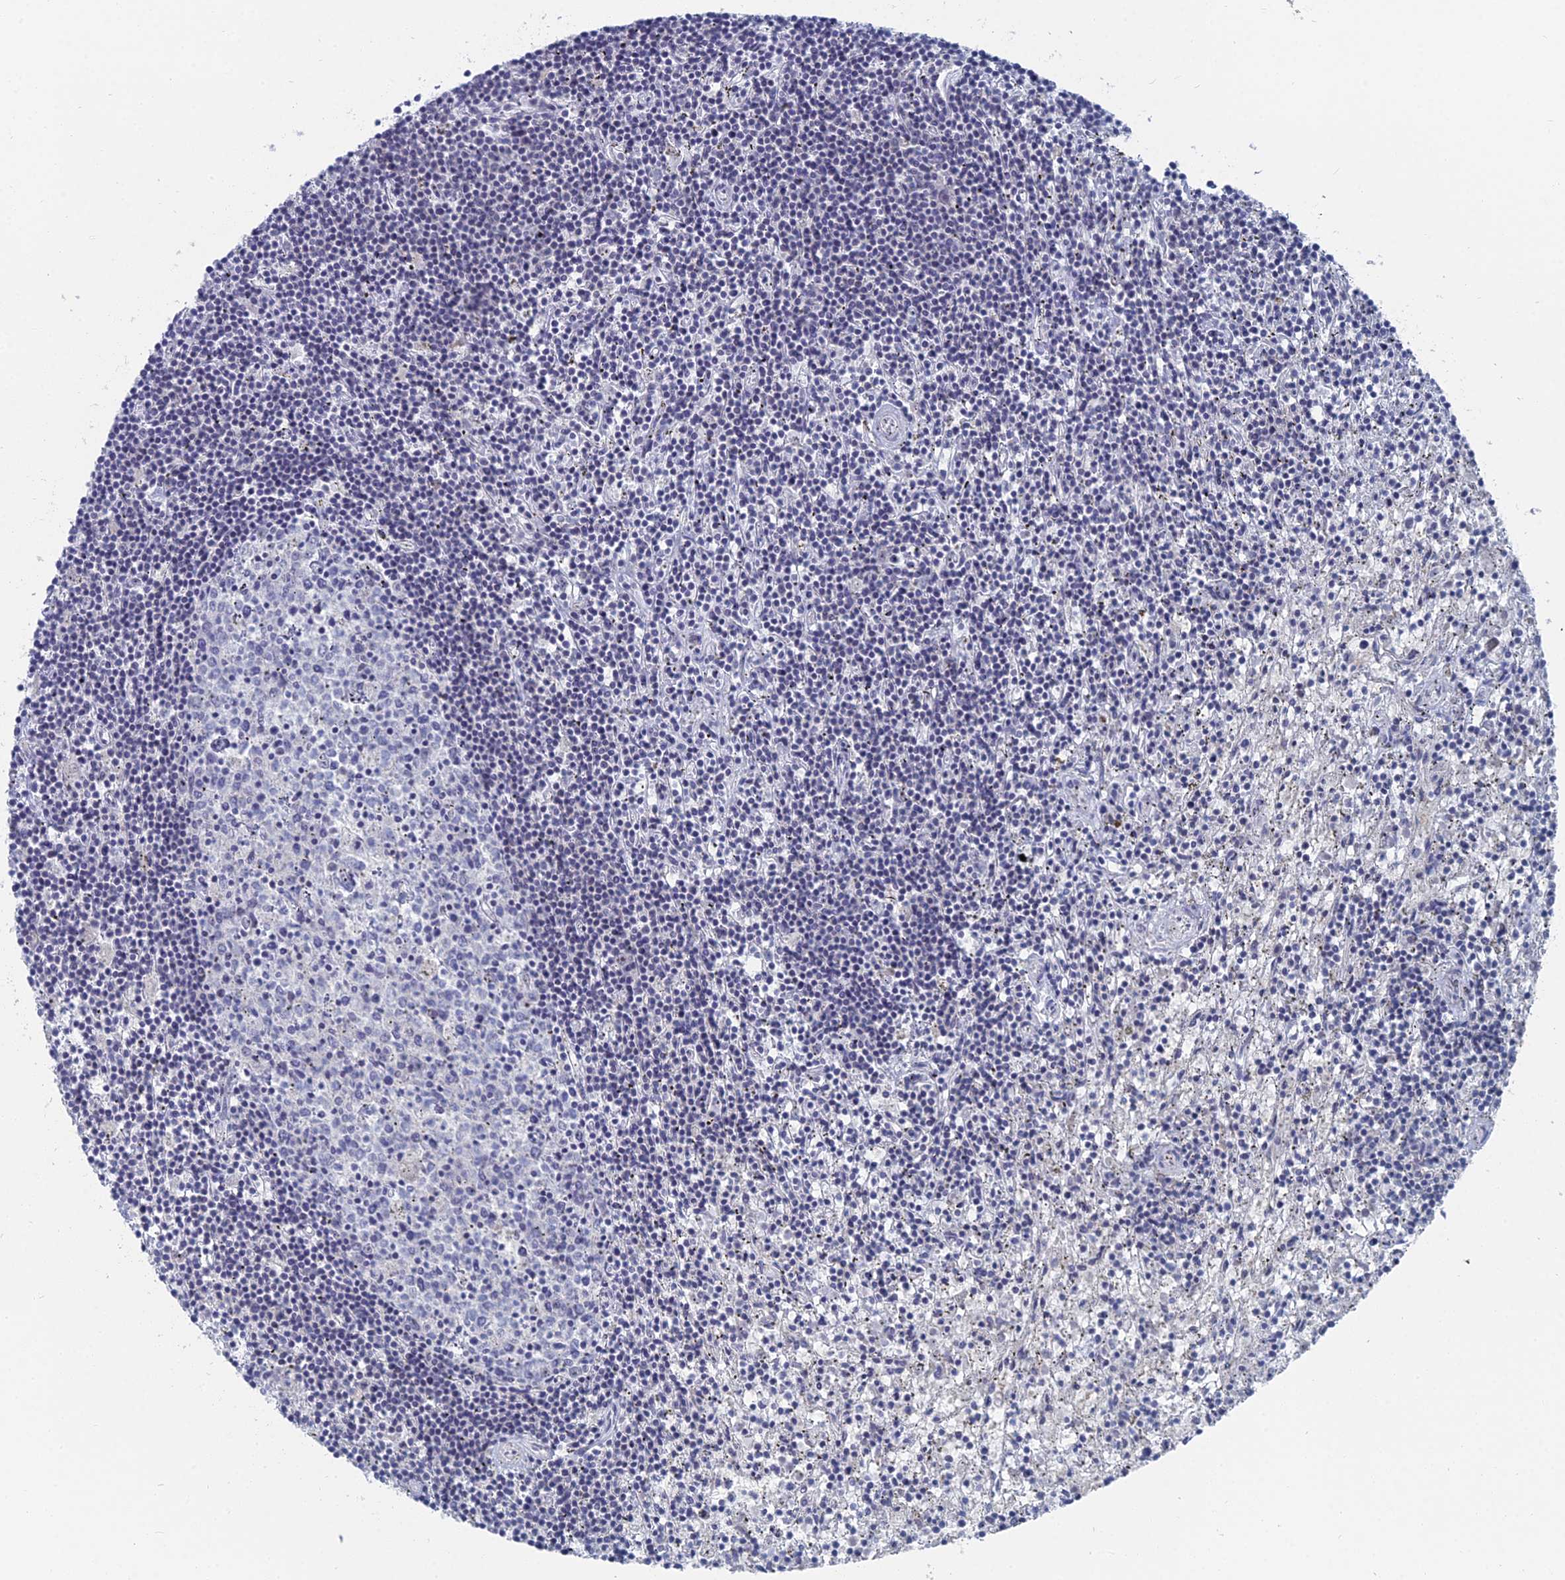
{"staining": {"intensity": "negative", "quantity": "none", "location": "none"}, "tissue": "lymphoma", "cell_type": "Tumor cells", "image_type": "cancer", "snomed": [{"axis": "morphology", "description": "Malignant lymphoma, non-Hodgkin's type, Low grade"}, {"axis": "topography", "description": "Spleen"}], "caption": "The immunohistochemistry photomicrograph has no significant positivity in tumor cells of low-grade malignant lymphoma, non-Hodgkin's type tissue. (Stains: DAB (3,3'-diaminobenzidine) immunohistochemistry (IHC) with hematoxylin counter stain, Microscopy: brightfield microscopy at high magnification).", "gene": "CCDC149", "patient": {"sex": "male", "age": 76}}